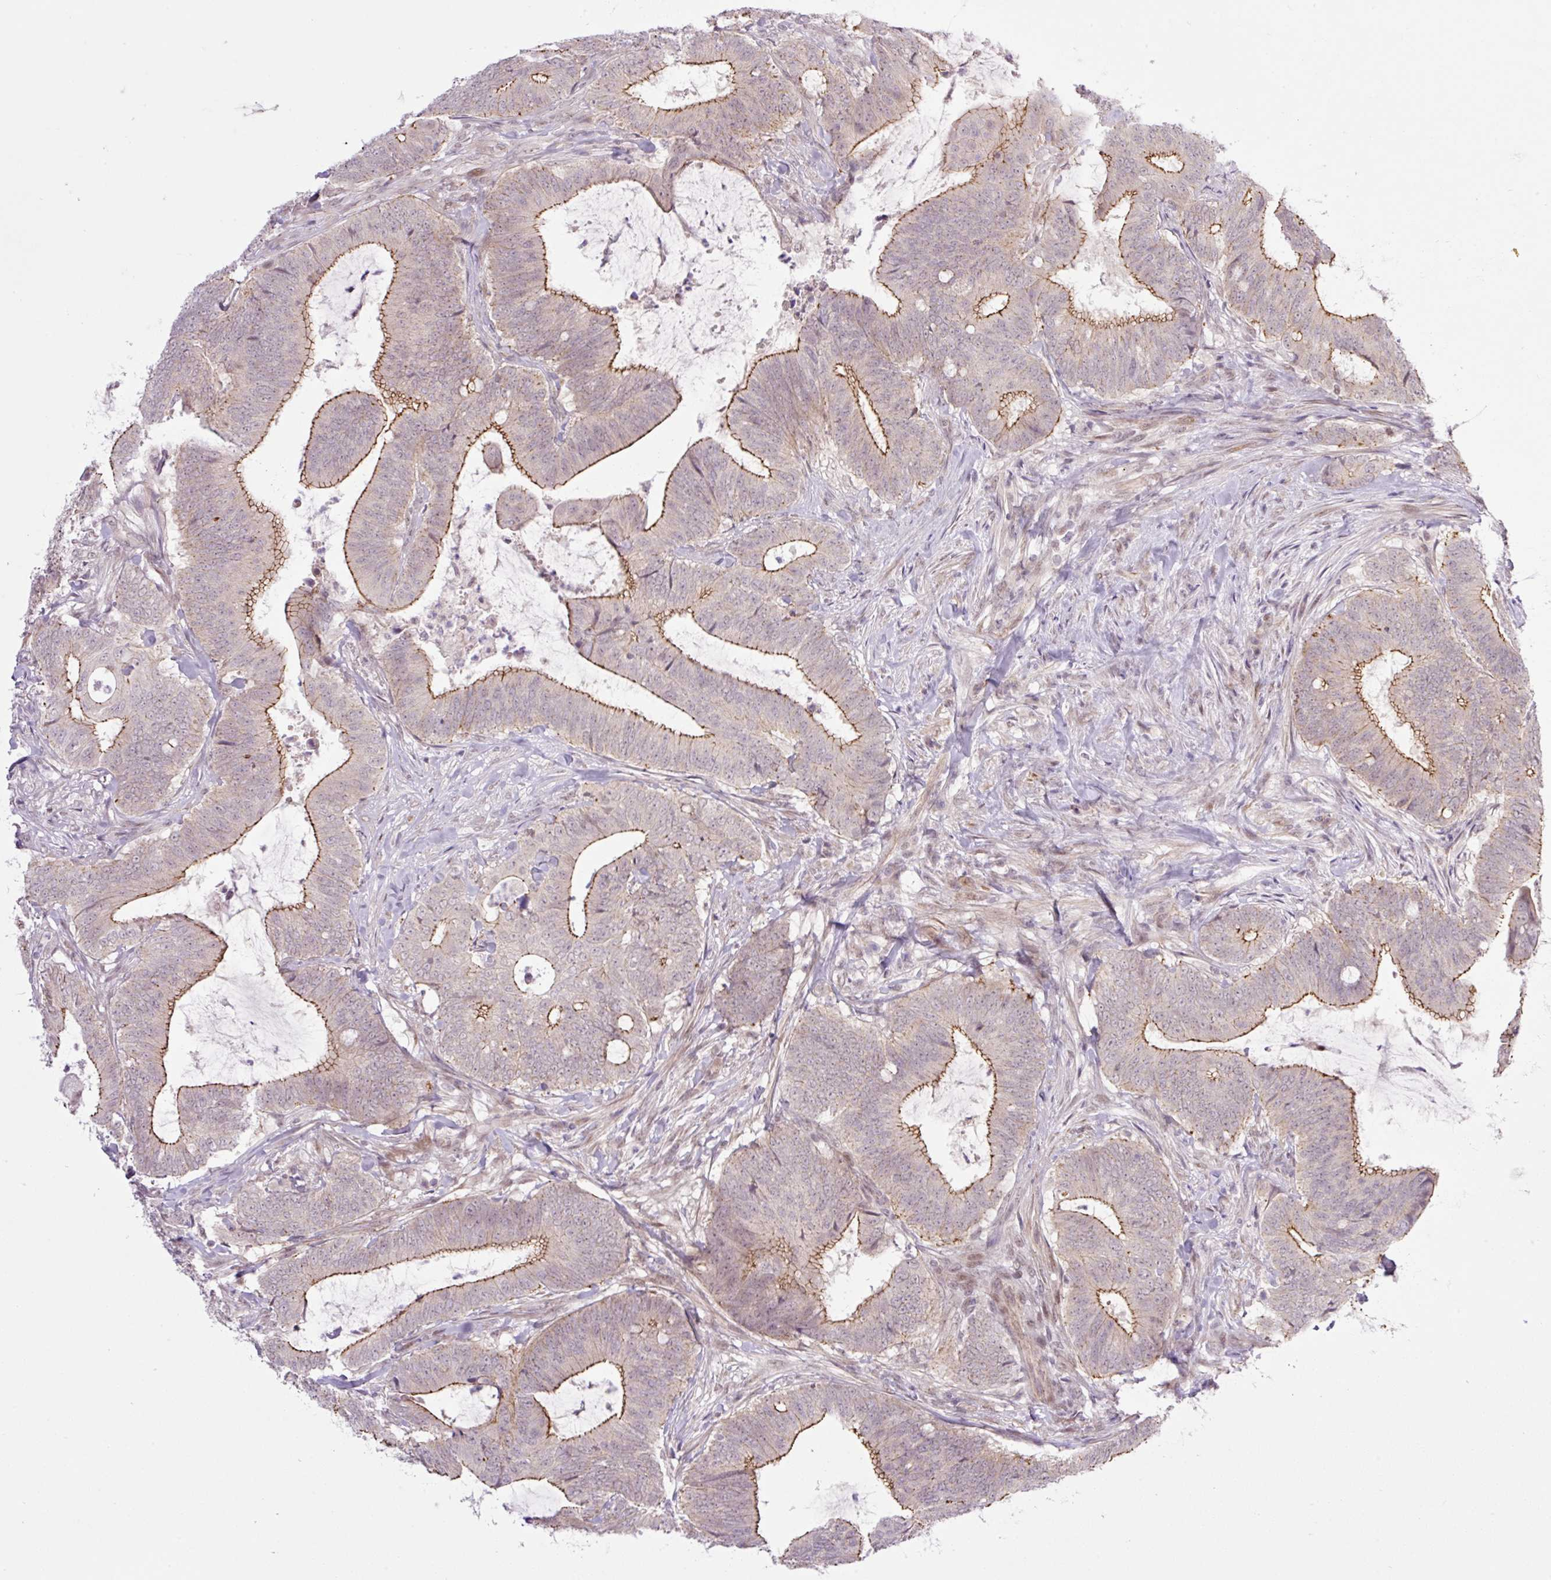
{"staining": {"intensity": "moderate", "quantity": ">75%", "location": "cytoplasmic/membranous"}, "tissue": "colorectal cancer", "cell_type": "Tumor cells", "image_type": "cancer", "snomed": [{"axis": "morphology", "description": "Adenocarcinoma, NOS"}, {"axis": "topography", "description": "Colon"}], "caption": "Immunohistochemical staining of colorectal cancer (adenocarcinoma) shows moderate cytoplasmic/membranous protein staining in about >75% of tumor cells.", "gene": "ICE1", "patient": {"sex": "female", "age": 43}}